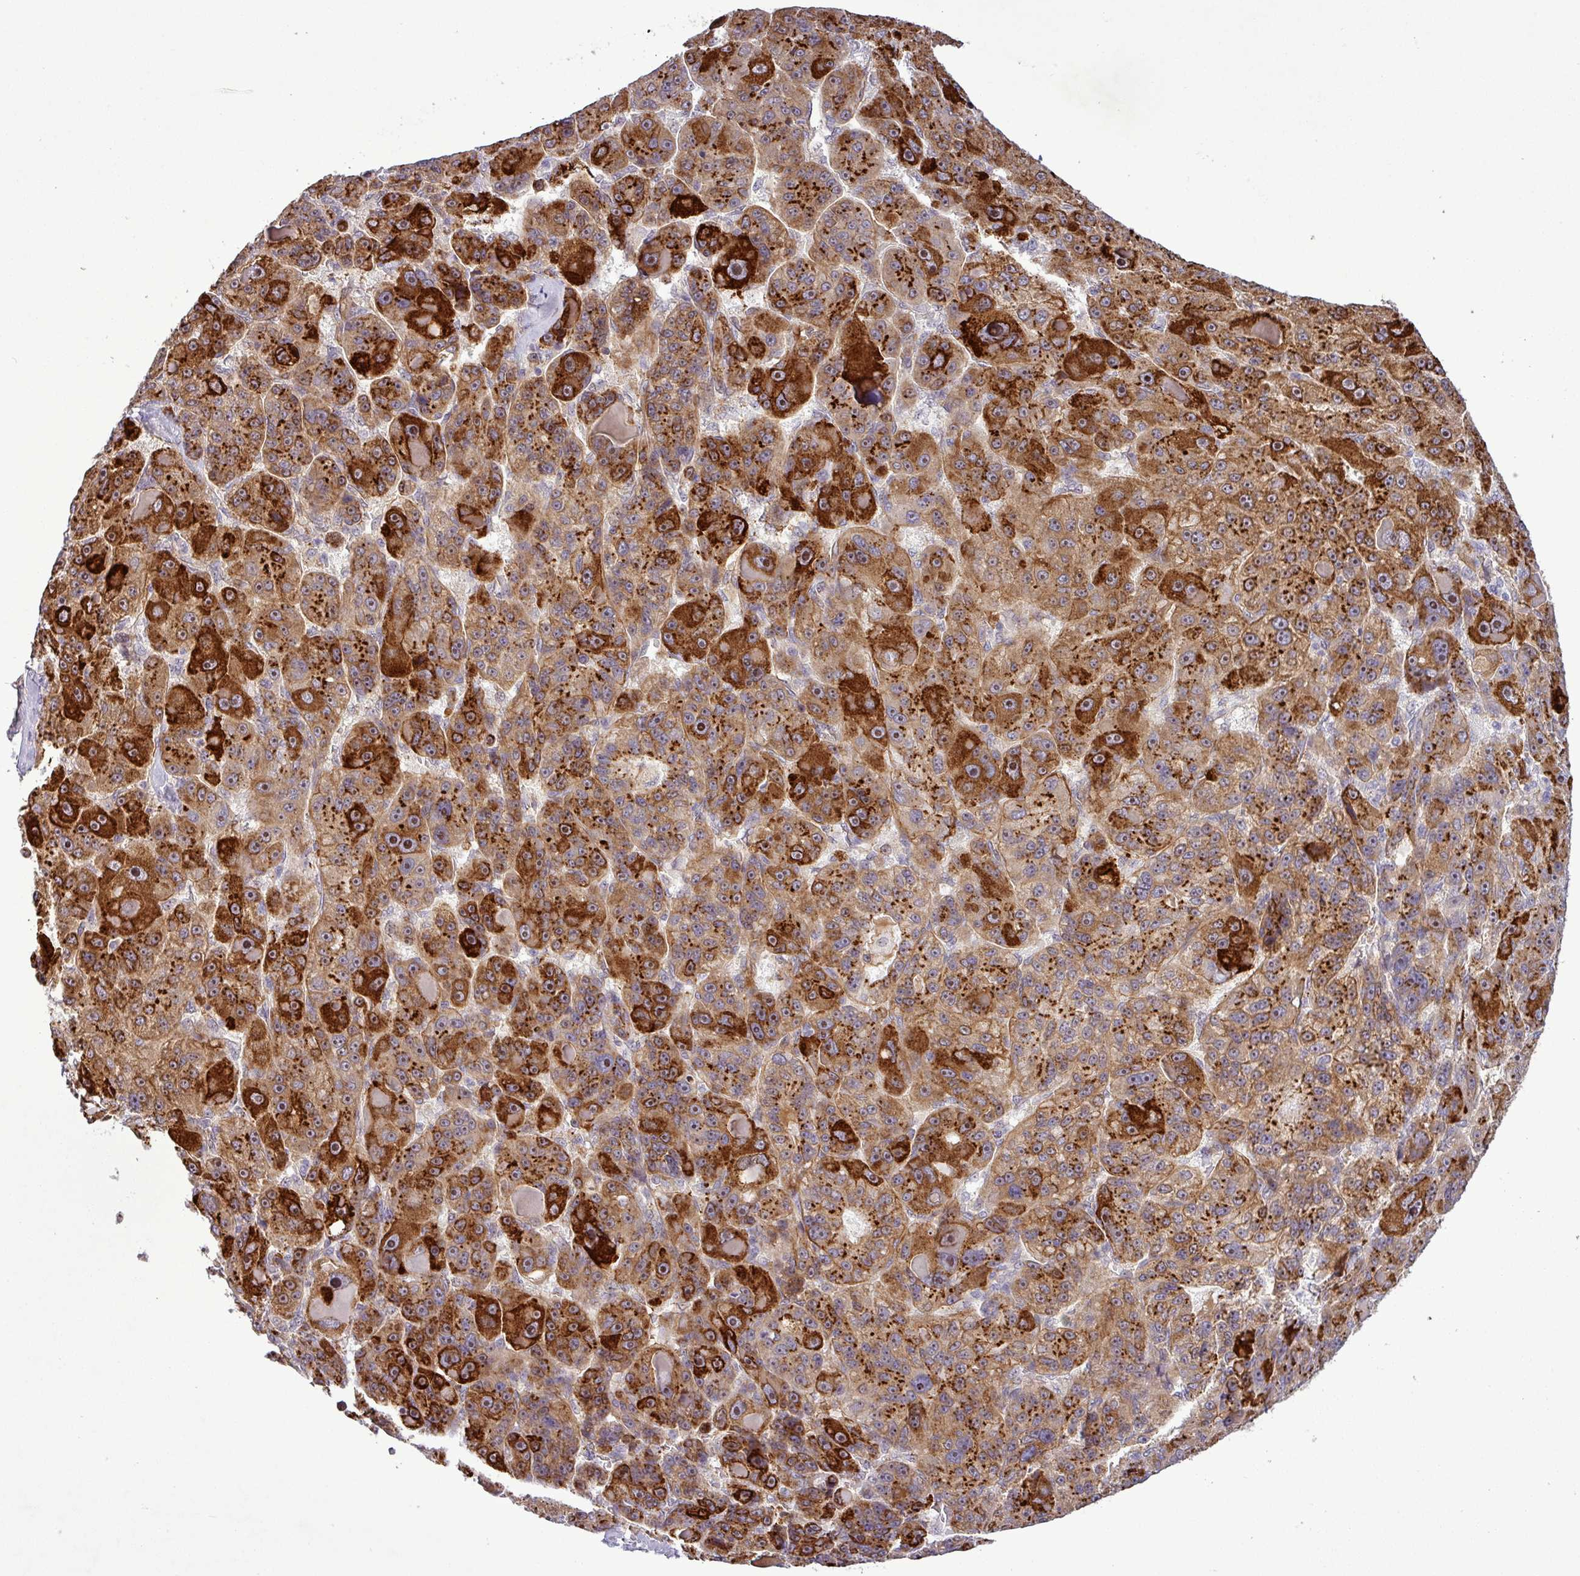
{"staining": {"intensity": "strong", "quantity": ">75%", "location": "cytoplasmic/membranous"}, "tissue": "liver cancer", "cell_type": "Tumor cells", "image_type": "cancer", "snomed": [{"axis": "morphology", "description": "Carcinoma, Hepatocellular, NOS"}, {"axis": "topography", "description": "Liver"}], "caption": "Brown immunohistochemical staining in hepatocellular carcinoma (liver) exhibits strong cytoplasmic/membranous positivity in approximately >75% of tumor cells.", "gene": "PCDH1", "patient": {"sex": "male", "age": 76}}